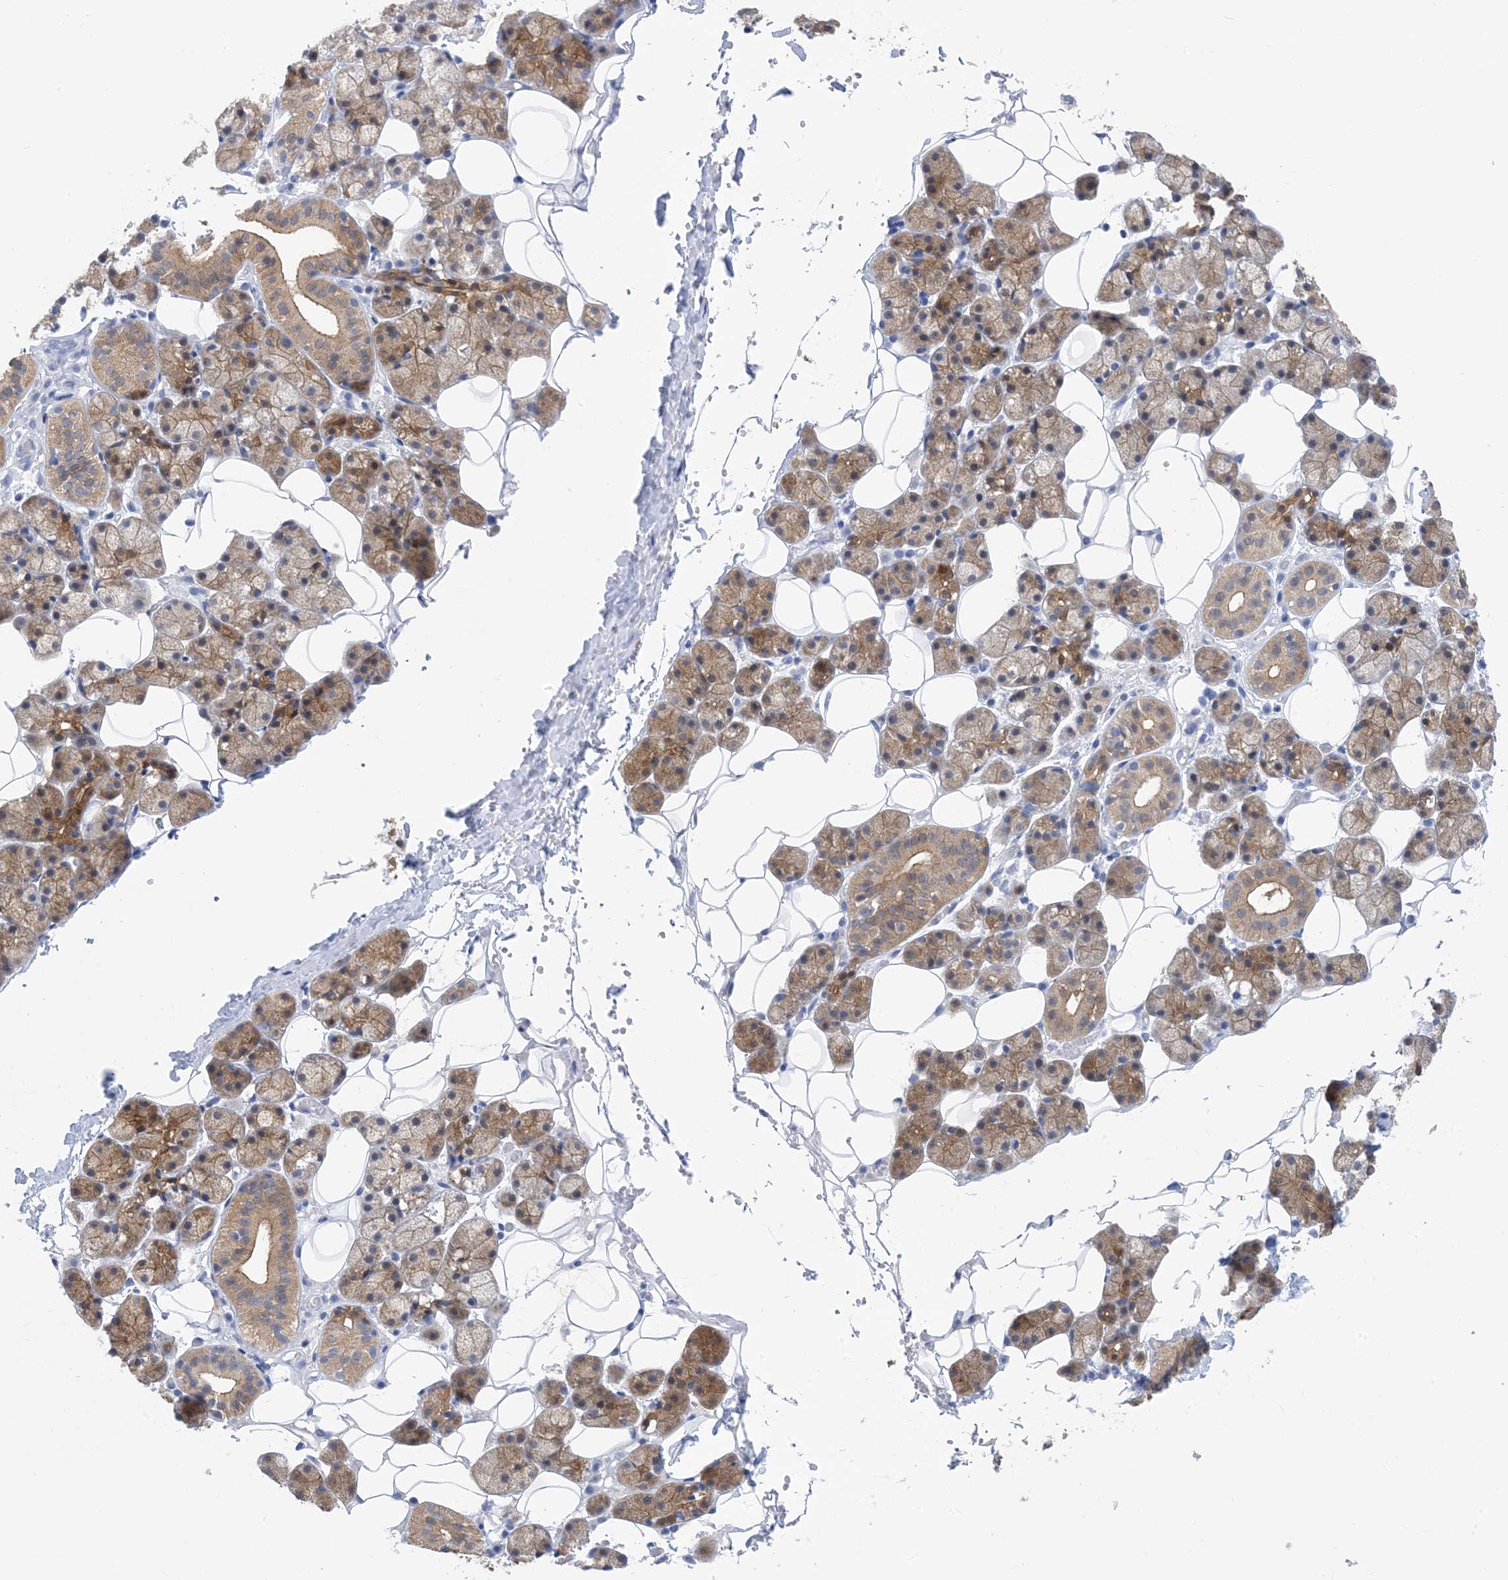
{"staining": {"intensity": "moderate", "quantity": "25%-75%", "location": "cytoplasmic/membranous"}, "tissue": "salivary gland", "cell_type": "Glandular cells", "image_type": "normal", "snomed": [{"axis": "morphology", "description": "Normal tissue, NOS"}, {"axis": "topography", "description": "Salivary gland"}], "caption": "Protein staining of unremarkable salivary gland shows moderate cytoplasmic/membranous expression in about 25%-75% of glandular cells.", "gene": "SH3YL1", "patient": {"sex": "female", "age": 33}}